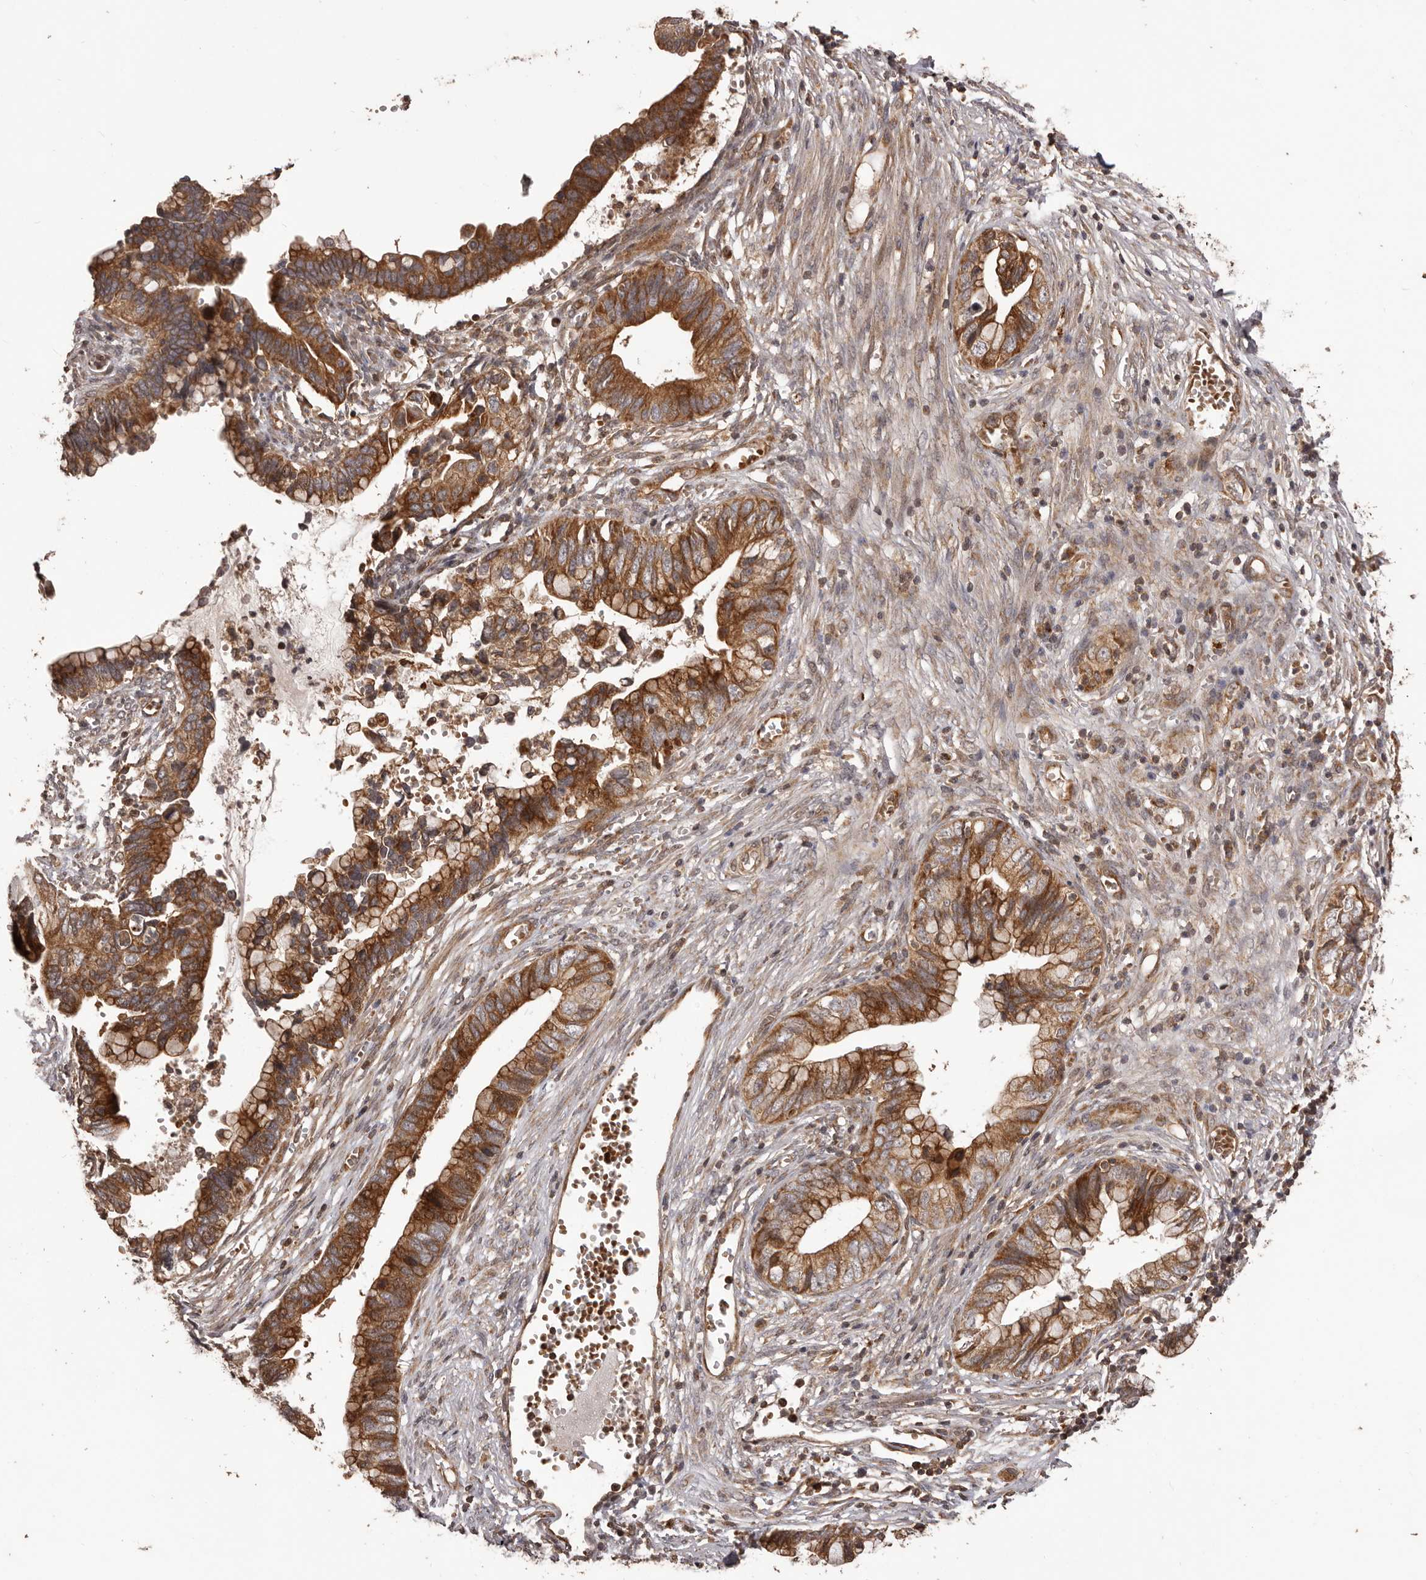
{"staining": {"intensity": "strong", "quantity": ">75%", "location": "cytoplasmic/membranous"}, "tissue": "cervical cancer", "cell_type": "Tumor cells", "image_type": "cancer", "snomed": [{"axis": "morphology", "description": "Adenocarcinoma, NOS"}, {"axis": "topography", "description": "Cervix"}], "caption": "The micrograph displays a brown stain indicating the presence of a protein in the cytoplasmic/membranous of tumor cells in adenocarcinoma (cervical).", "gene": "QRSL1", "patient": {"sex": "female", "age": 44}}